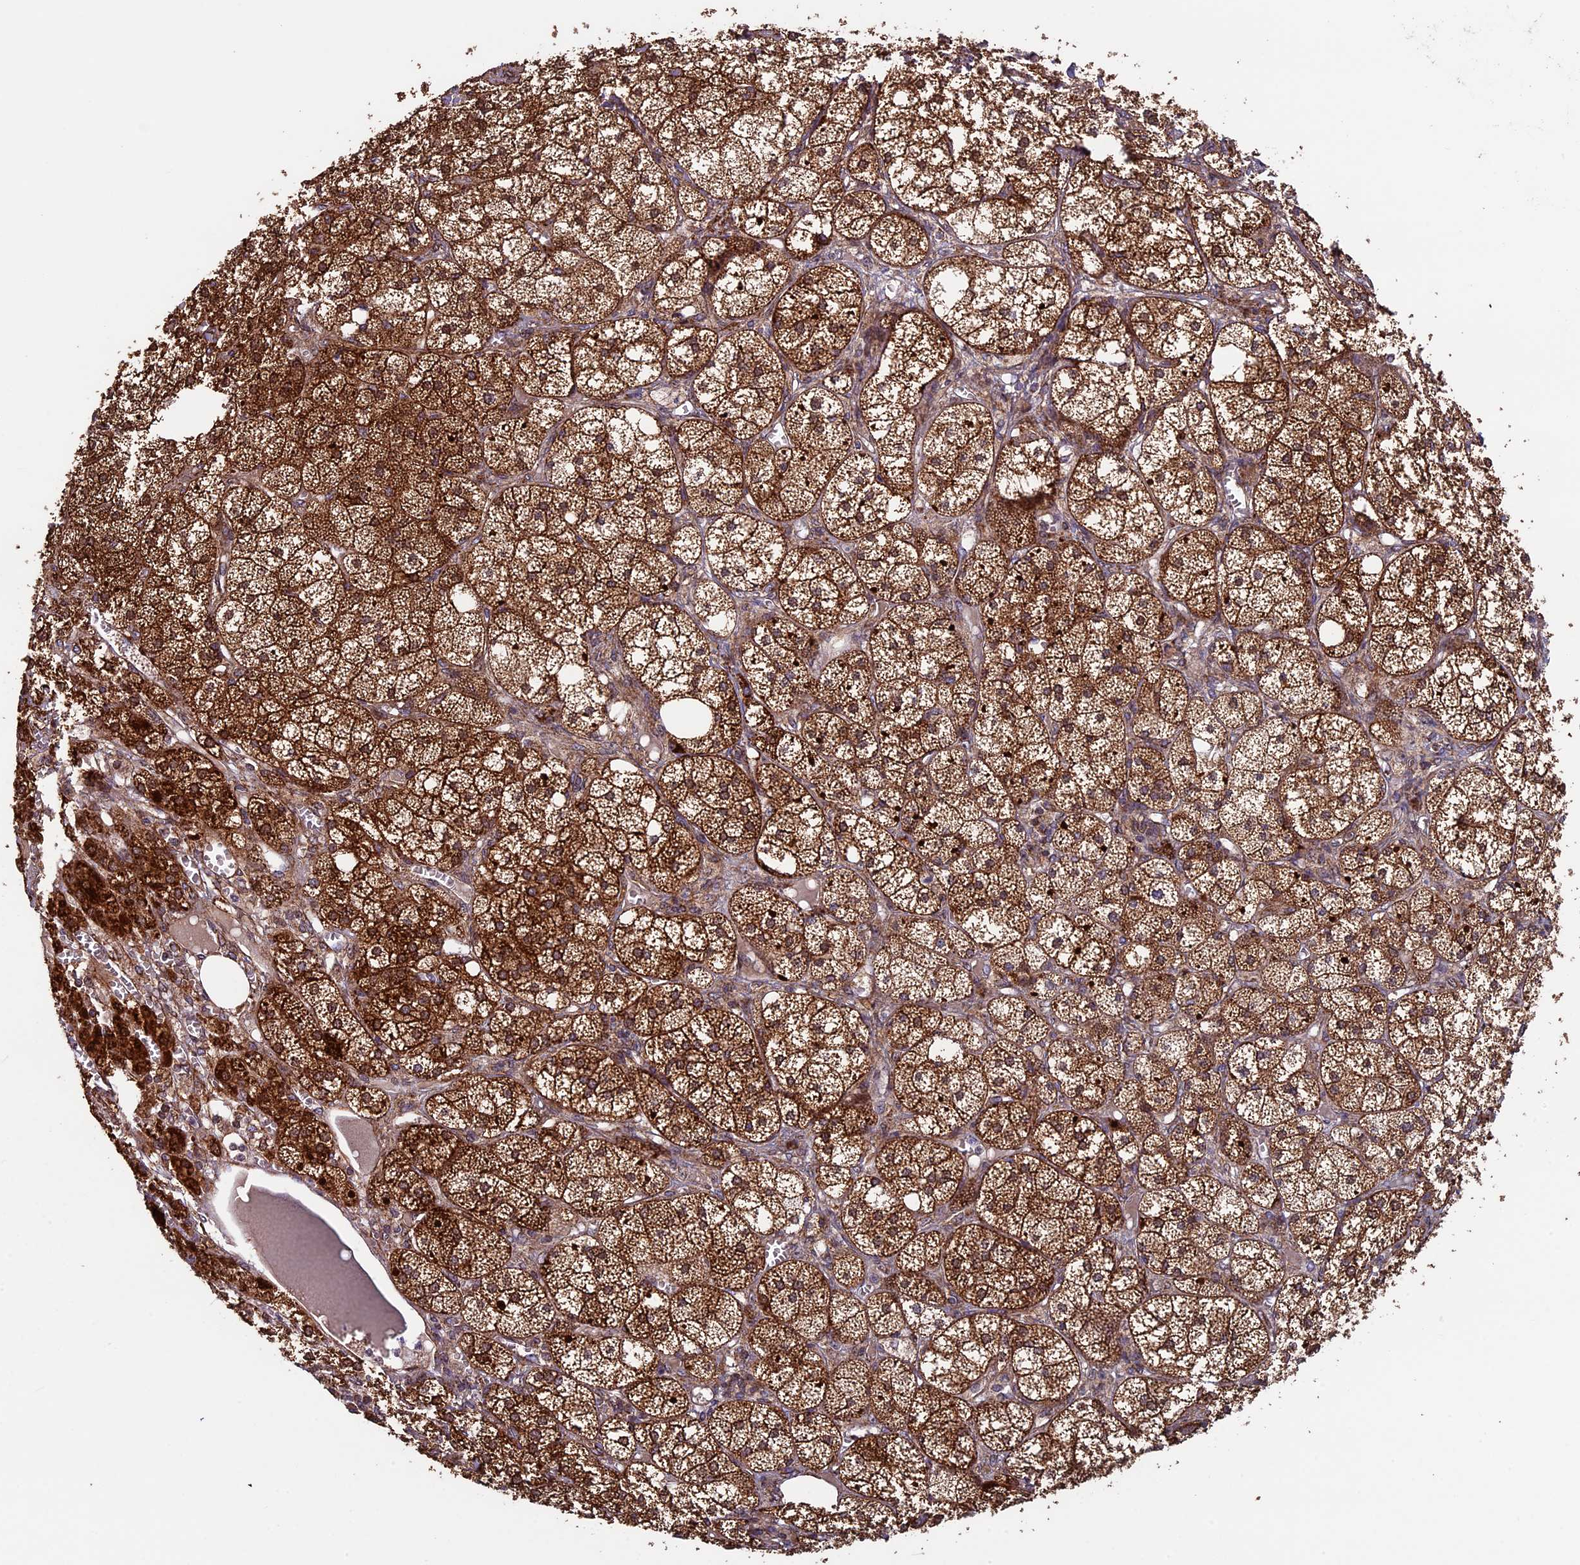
{"staining": {"intensity": "strong", "quantity": ">75%", "location": "cytoplasmic/membranous"}, "tissue": "adrenal gland", "cell_type": "Glandular cells", "image_type": "normal", "snomed": [{"axis": "morphology", "description": "Normal tissue, NOS"}, {"axis": "topography", "description": "Adrenal gland"}], "caption": "Unremarkable adrenal gland displays strong cytoplasmic/membranous expression in about >75% of glandular cells, visualized by immunohistochemistry. The protein is shown in brown color, while the nuclei are stained blue.", "gene": "CCDC8", "patient": {"sex": "female", "age": 61}}